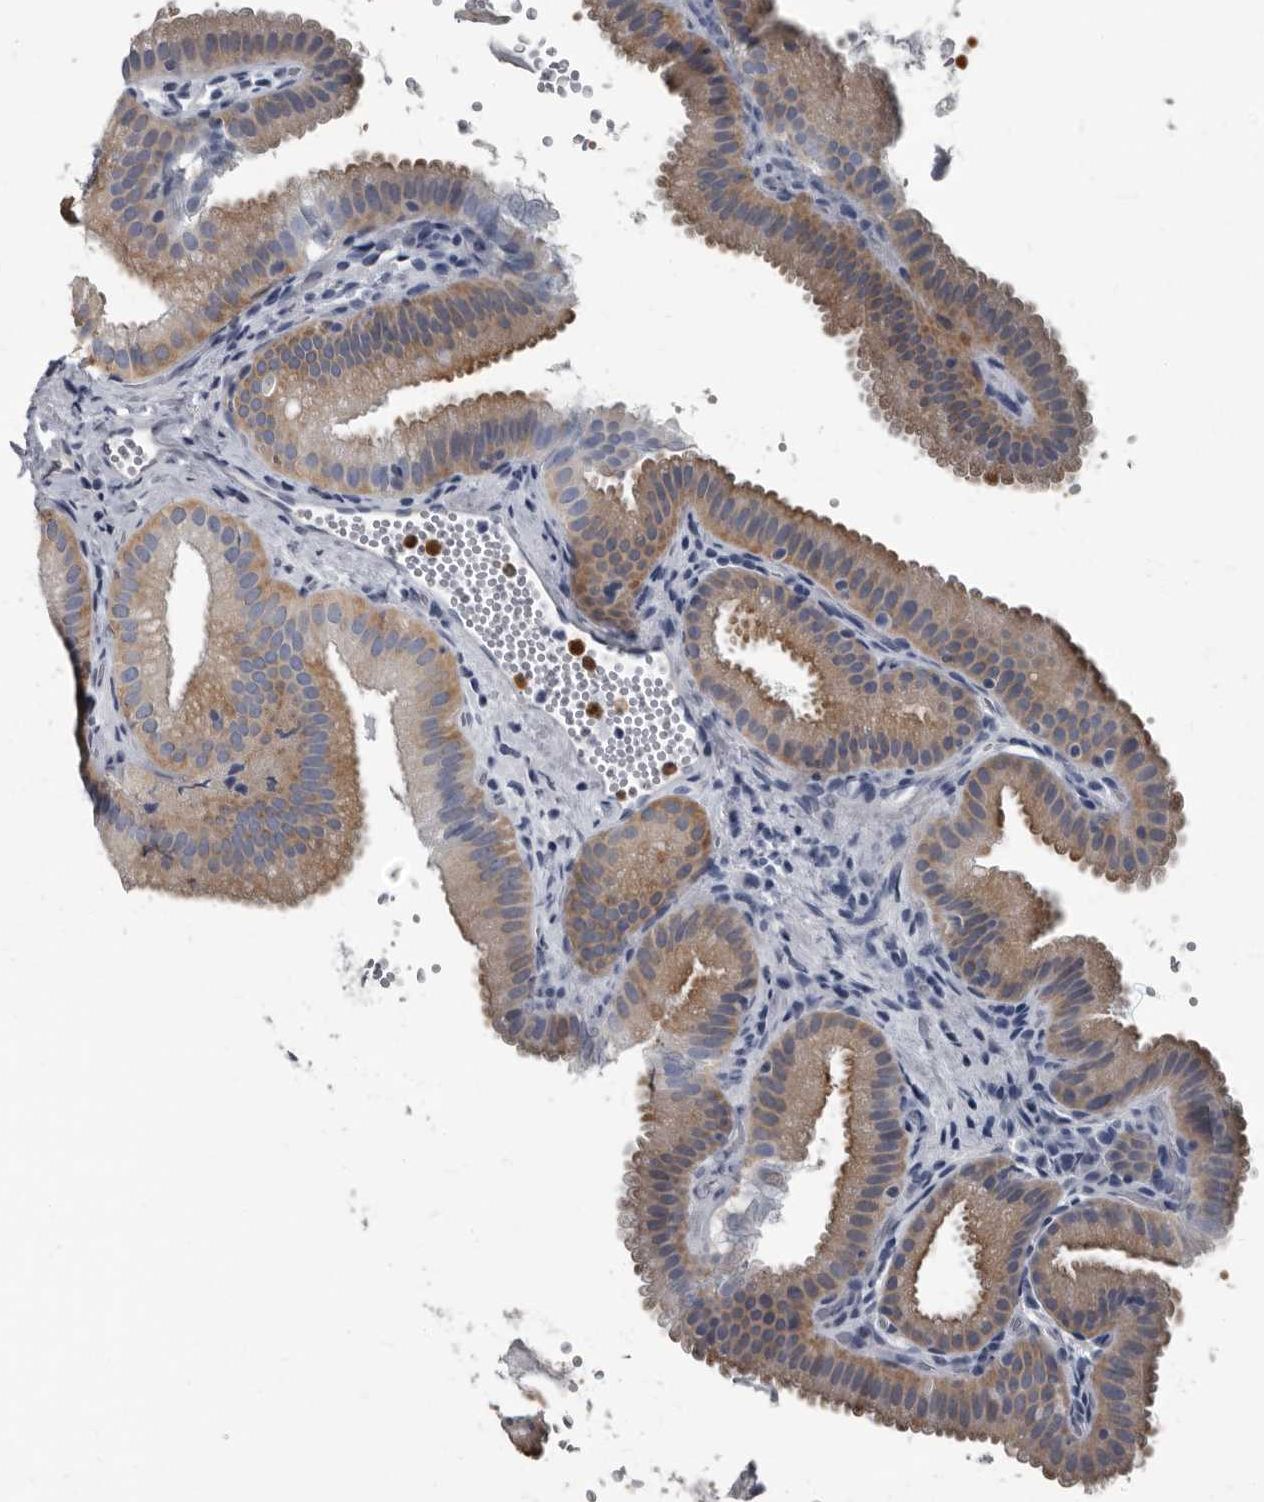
{"staining": {"intensity": "moderate", "quantity": ">75%", "location": "cytoplasmic/membranous"}, "tissue": "gallbladder", "cell_type": "Glandular cells", "image_type": "normal", "snomed": [{"axis": "morphology", "description": "Normal tissue, NOS"}, {"axis": "topography", "description": "Gallbladder"}], "caption": "Moderate cytoplasmic/membranous protein staining is present in approximately >75% of glandular cells in gallbladder.", "gene": "TPD52L1", "patient": {"sex": "female", "age": 30}}